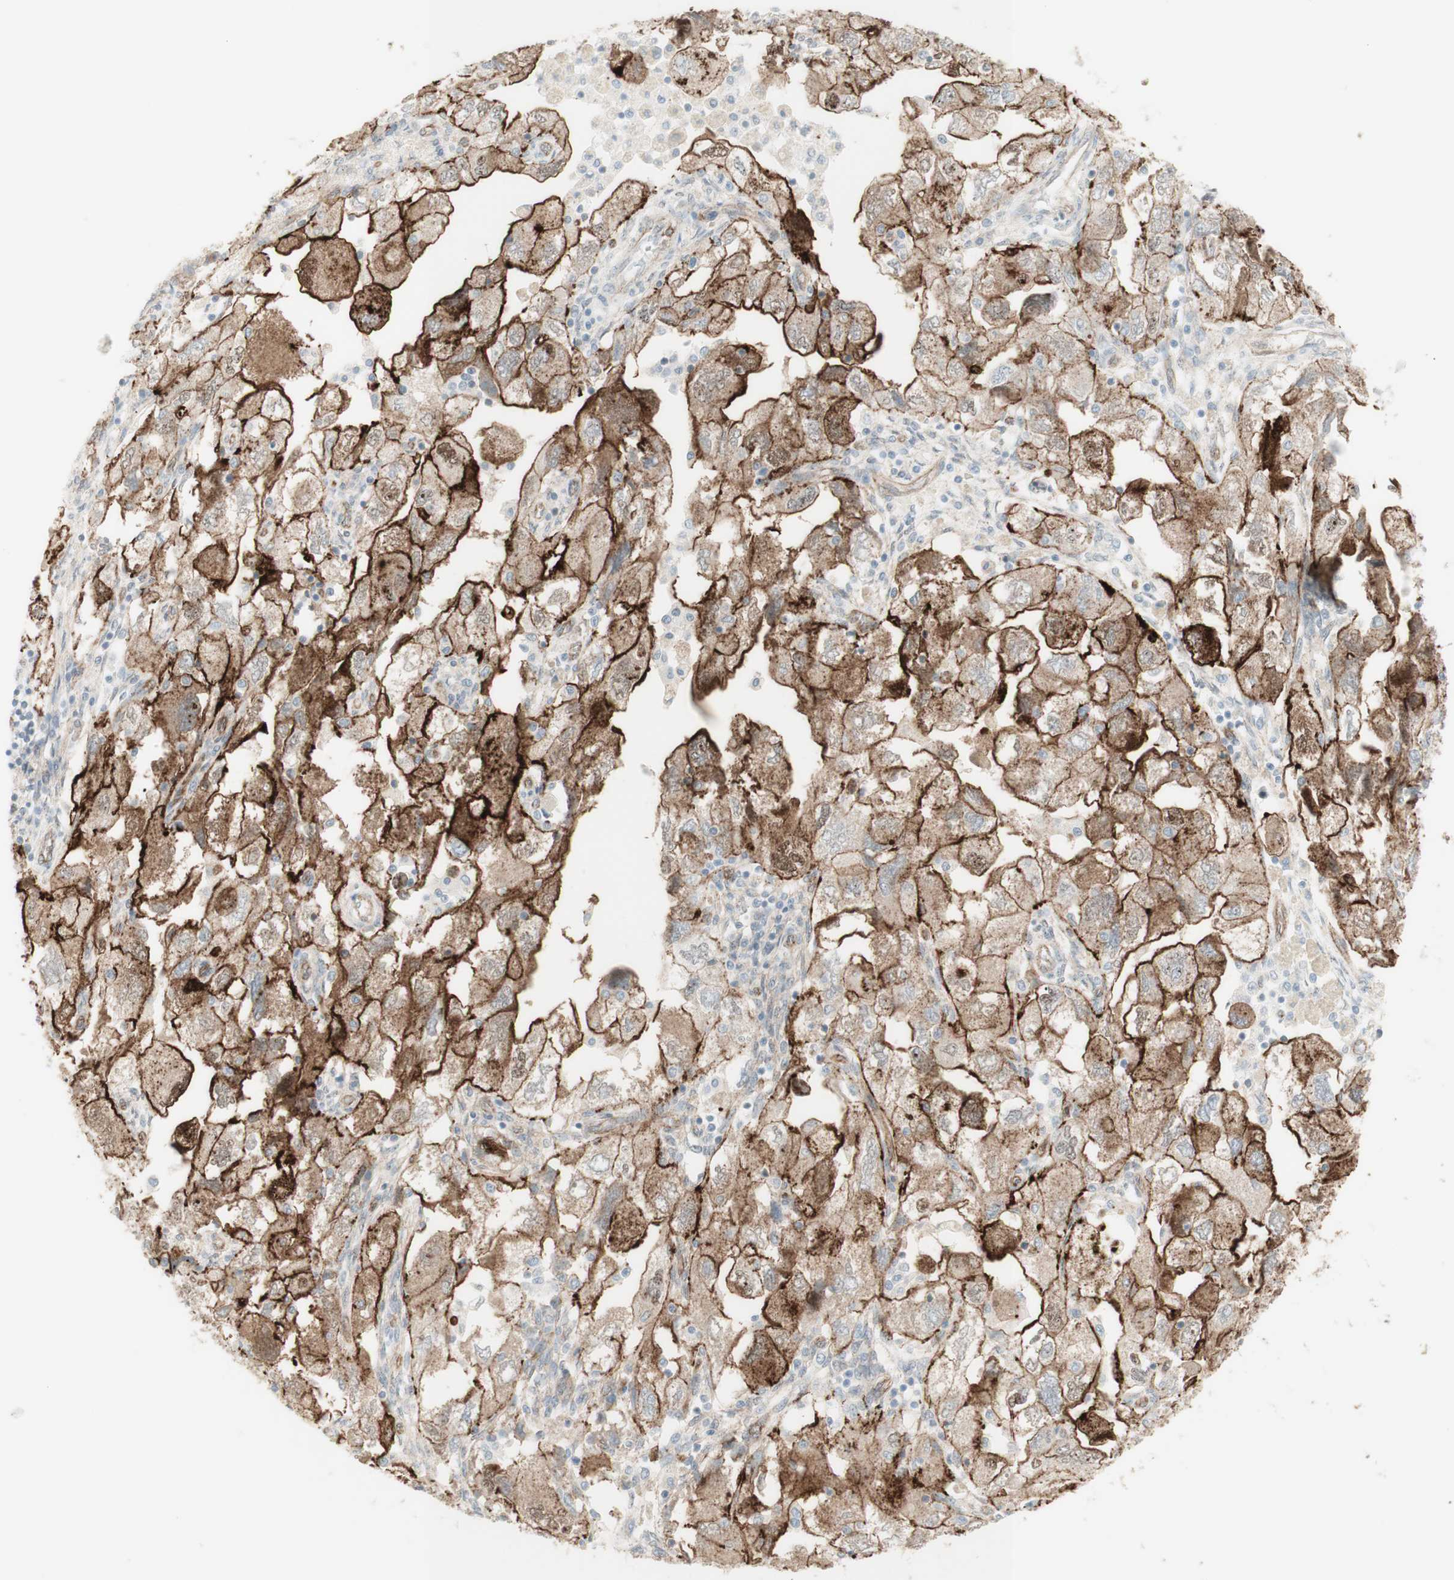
{"staining": {"intensity": "strong", "quantity": "25%-75%", "location": "cytoplasmic/membranous"}, "tissue": "ovarian cancer", "cell_type": "Tumor cells", "image_type": "cancer", "snomed": [{"axis": "morphology", "description": "Carcinoma, NOS"}, {"axis": "morphology", "description": "Cystadenocarcinoma, serous, NOS"}, {"axis": "topography", "description": "Ovary"}], "caption": "Strong cytoplasmic/membranous staining is appreciated in approximately 25%-75% of tumor cells in serous cystadenocarcinoma (ovarian). Immunohistochemistry stains the protein in brown and the nuclei are stained blue.", "gene": "MYO6", "patient": {"sex": "female", "age": 69}}